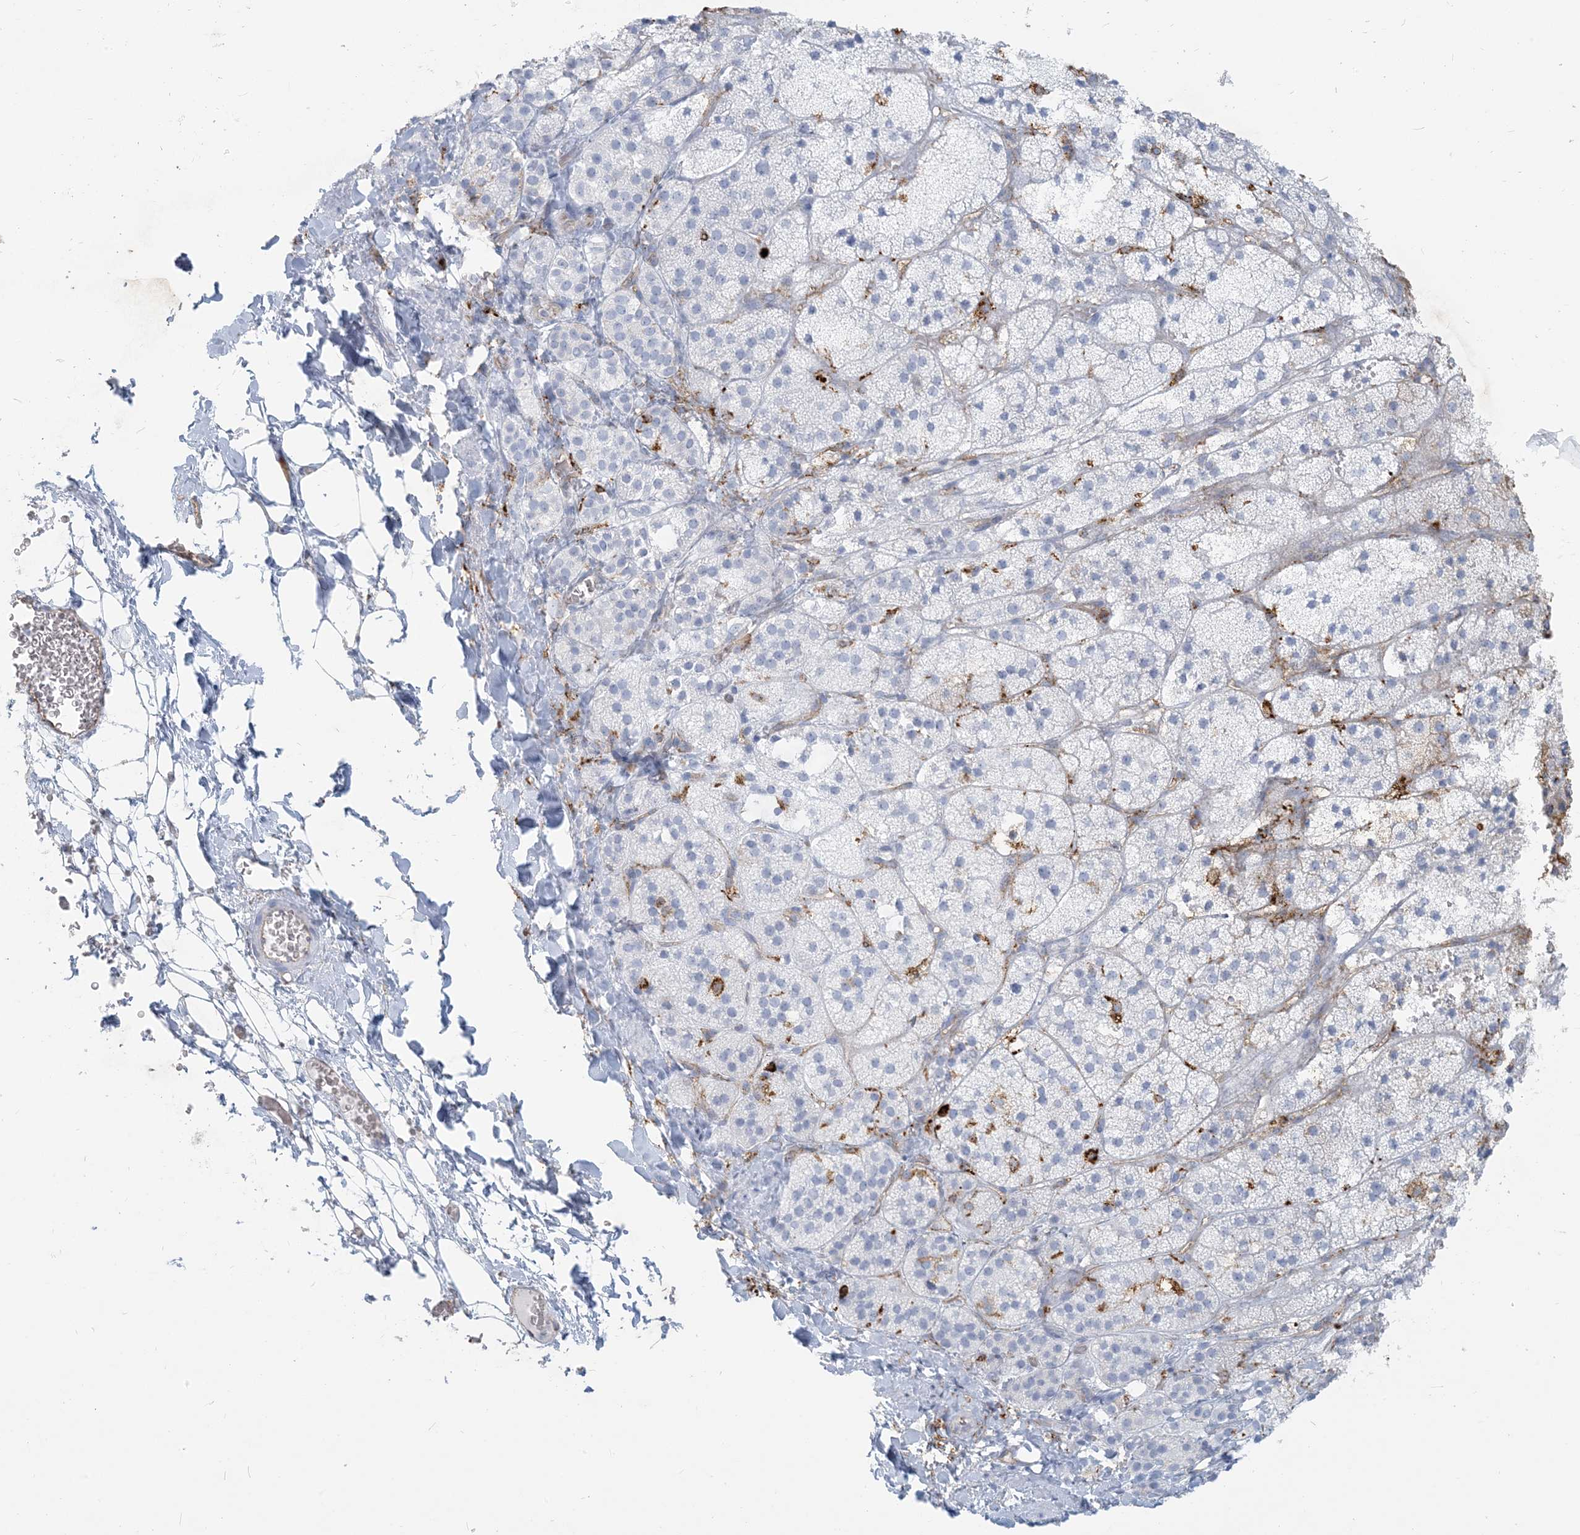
{"staining": {"intensity": "negative", "quantity": "none", "location": "none"}, "tissue": "adrenal gland", "cell_type": "Glandular cells", "image_type": "normal", "snomed": [{"axis": "morphology", "description": "Normal tissue, NOS"}, {"axis": "topography", "description": "Adrenal gland"}], "caption": "Protein analysis of normal adrenal gland shows no significant expression in glandular cells.", "gene": "HLA", "patient": {"sex": "female", "age": 44}}